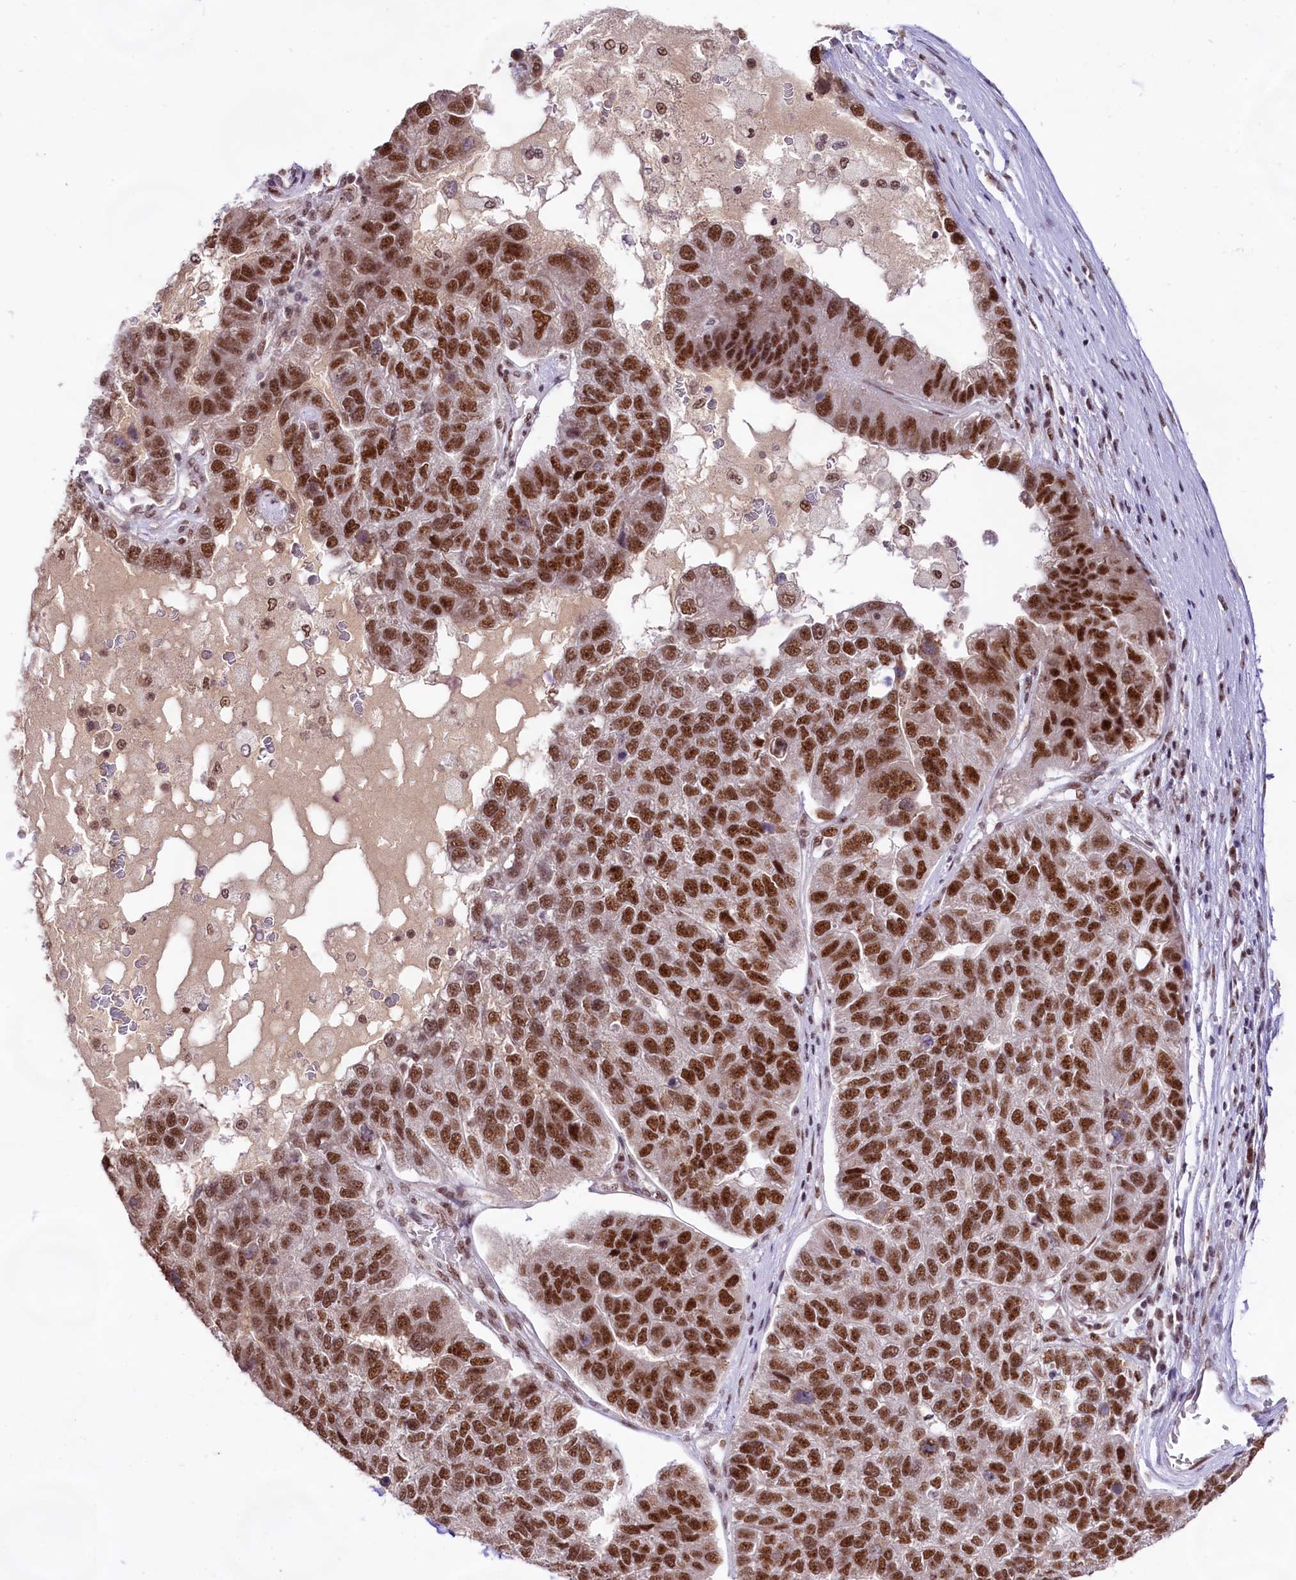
{"staining": {"intensity": "strong", "quantity": ">75%", "location": "nuclear"}, "tissue": "pancreatic cancer", "cell_type": "Tumor cells", "image_type": "cancer", "snomed": [{"axis": "morphology", "description": "Adenocarcinoma, NOS"}, {"axis": "topography", "description": "Pancreas"}], "caption": "Immunohistochemical staining of adenocarcinoma (pancreatic) exhibits high levels of strong nuclear protein staining in approximately >75% of tumor cells.", "gene": "HIRA", "patient": {"sex": "female", "age": 61}}